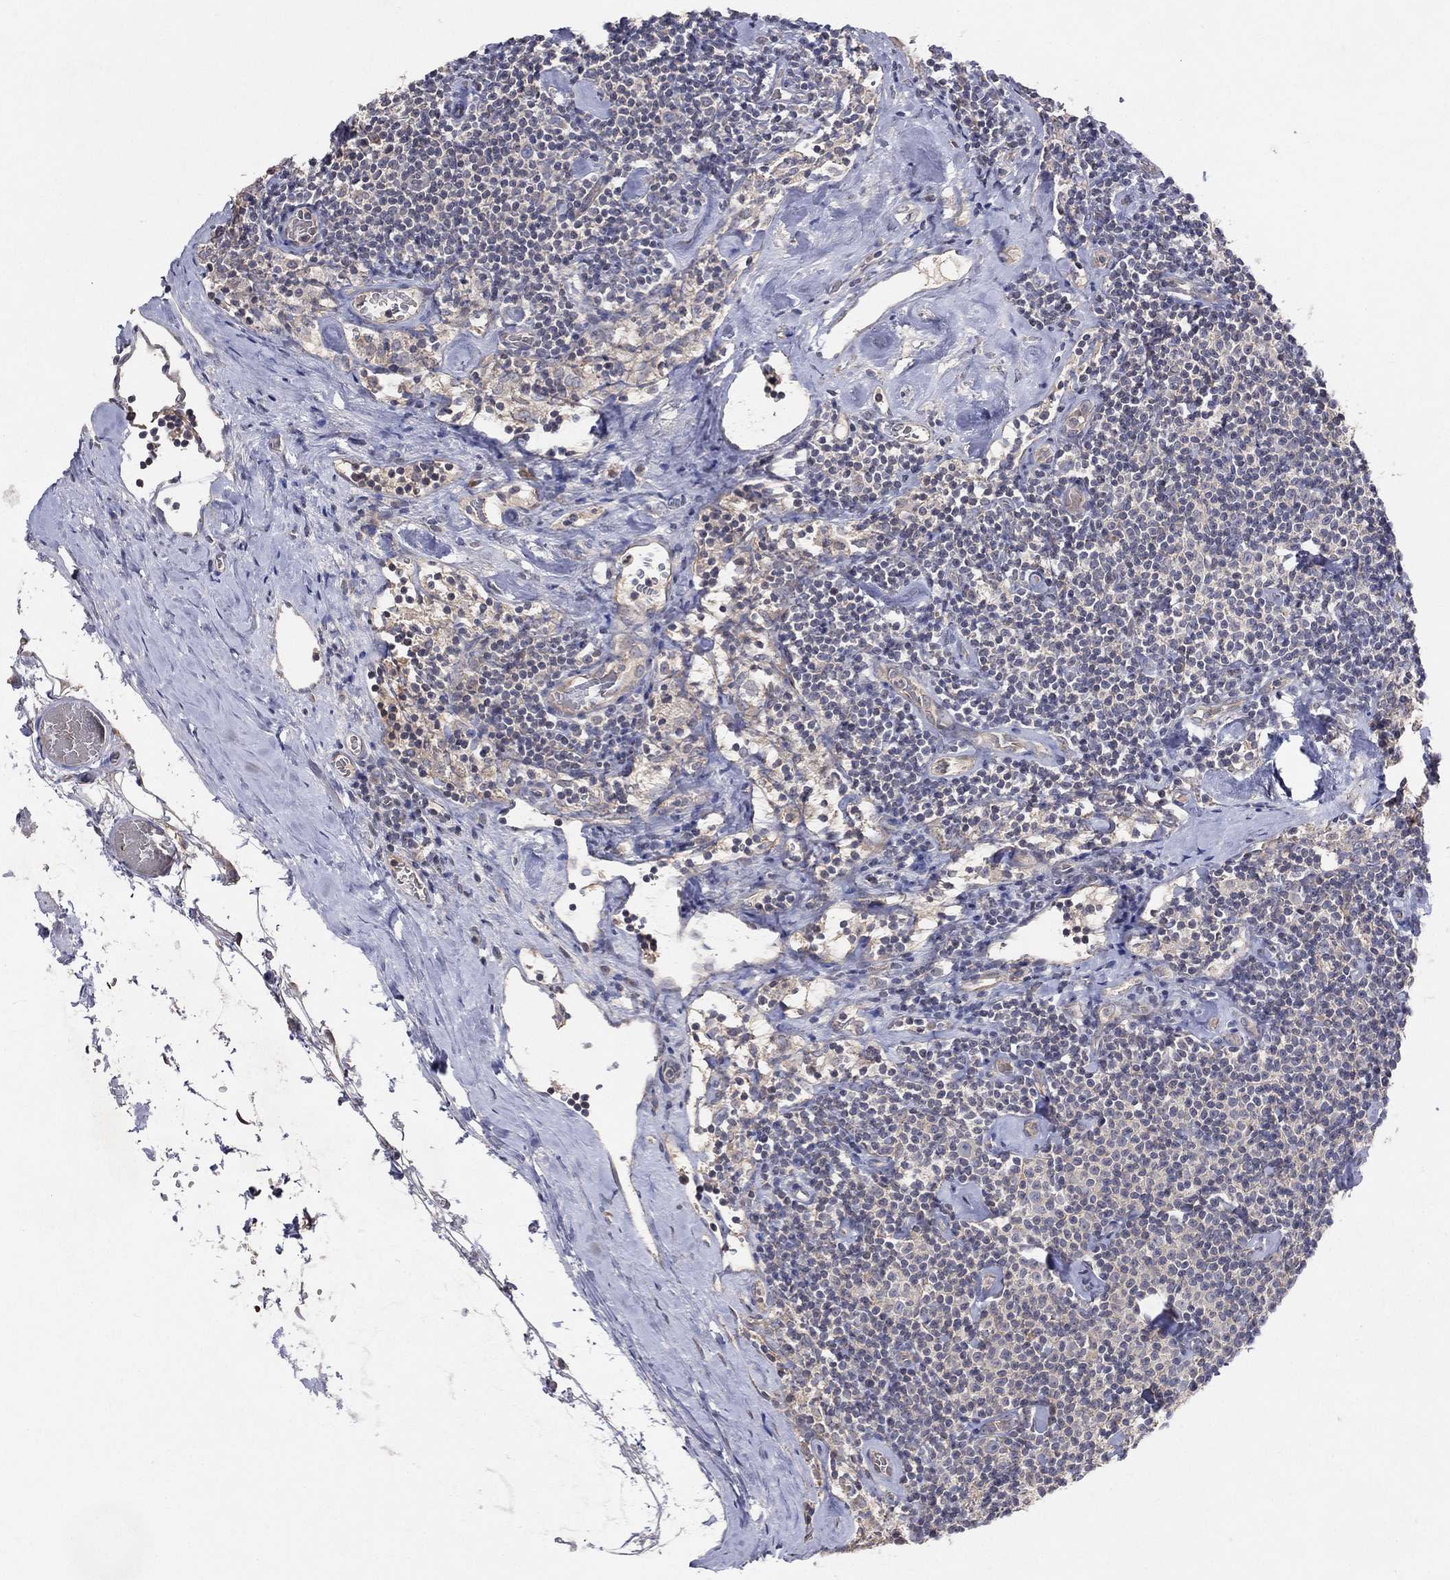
{"staining": {"intensity": "negative", "quantity": "none", "location": "none"}, "tissue": "lymphoma", "cell_type": "Tumor cells", "image_type": "cancer", "snomed": [{"axis": "morphology", "description": "Malignant lymphoma, non-Hodgkin's type, Low grade"}, {"axis": "topography", "description": "Lymph node"}], "caption": "Protein analysis of malignant lymphoma, non-Hodgkin's type (low-grade) reveals no significant positivity in tumor cells. (DAB immunohistochemistry, high magnification).", "gene": "DNAH7", "patient": {"sex": "male", "age": 81}}